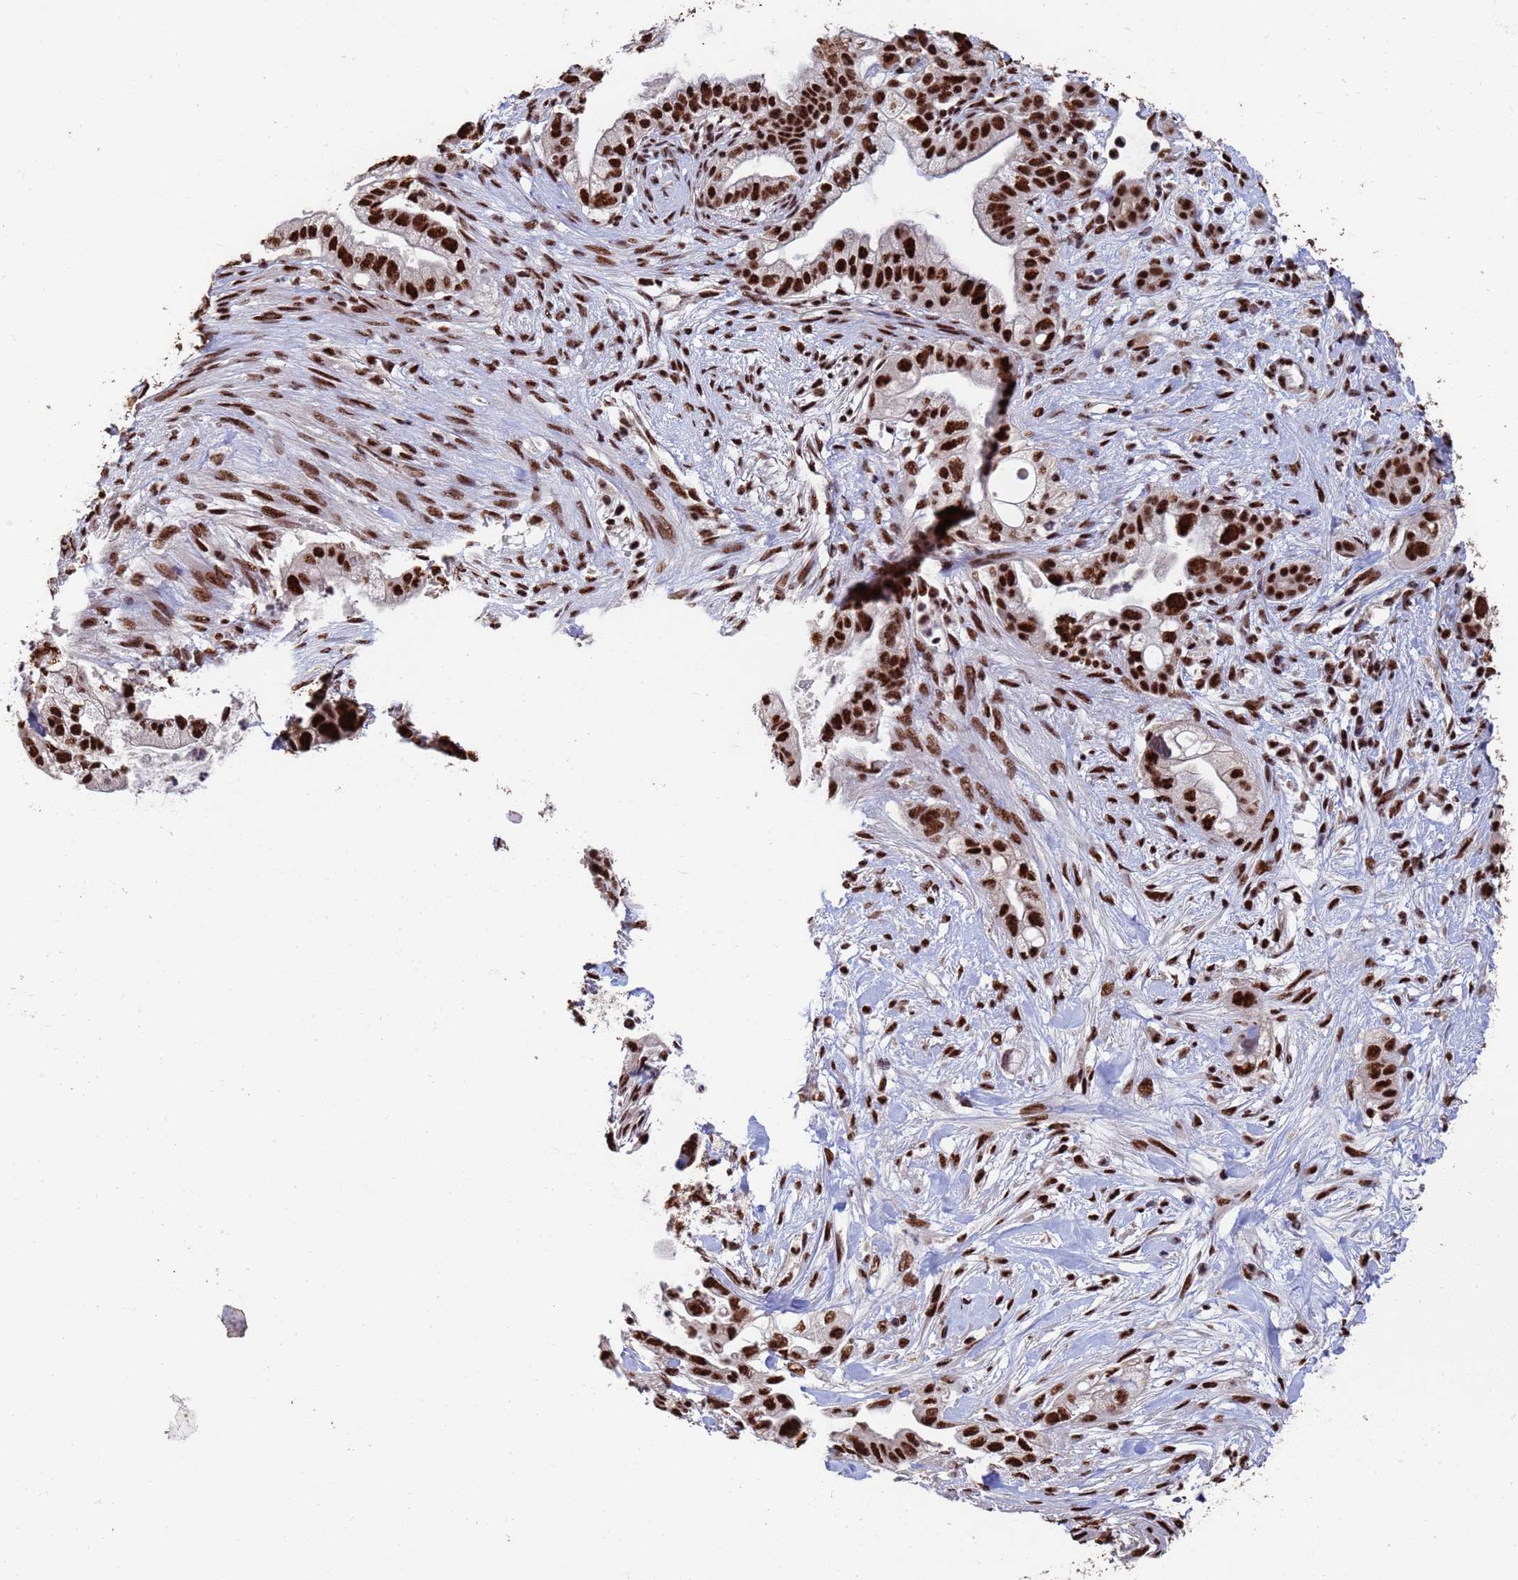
{"staining": {"intensity": "strong", "quantity": ">75%", "location": "nuclear"}, "tissue": "pancreatic cancer", "cell_type": "Tumor cells", "image_type": "cancer", "snomed": [{"axis": "morphology", "description": "Adenocarcinoma, NOS"}, {"axis": "topography", "description": "Pancreas"}], "caption": "A high amount of strong nuclear staining is seen in approximately >75% of tumor cells in pancreatic adenocarcinoma tissue.", "gene": "SF3B2", "patient": {"sex": "male", "age": 44}}